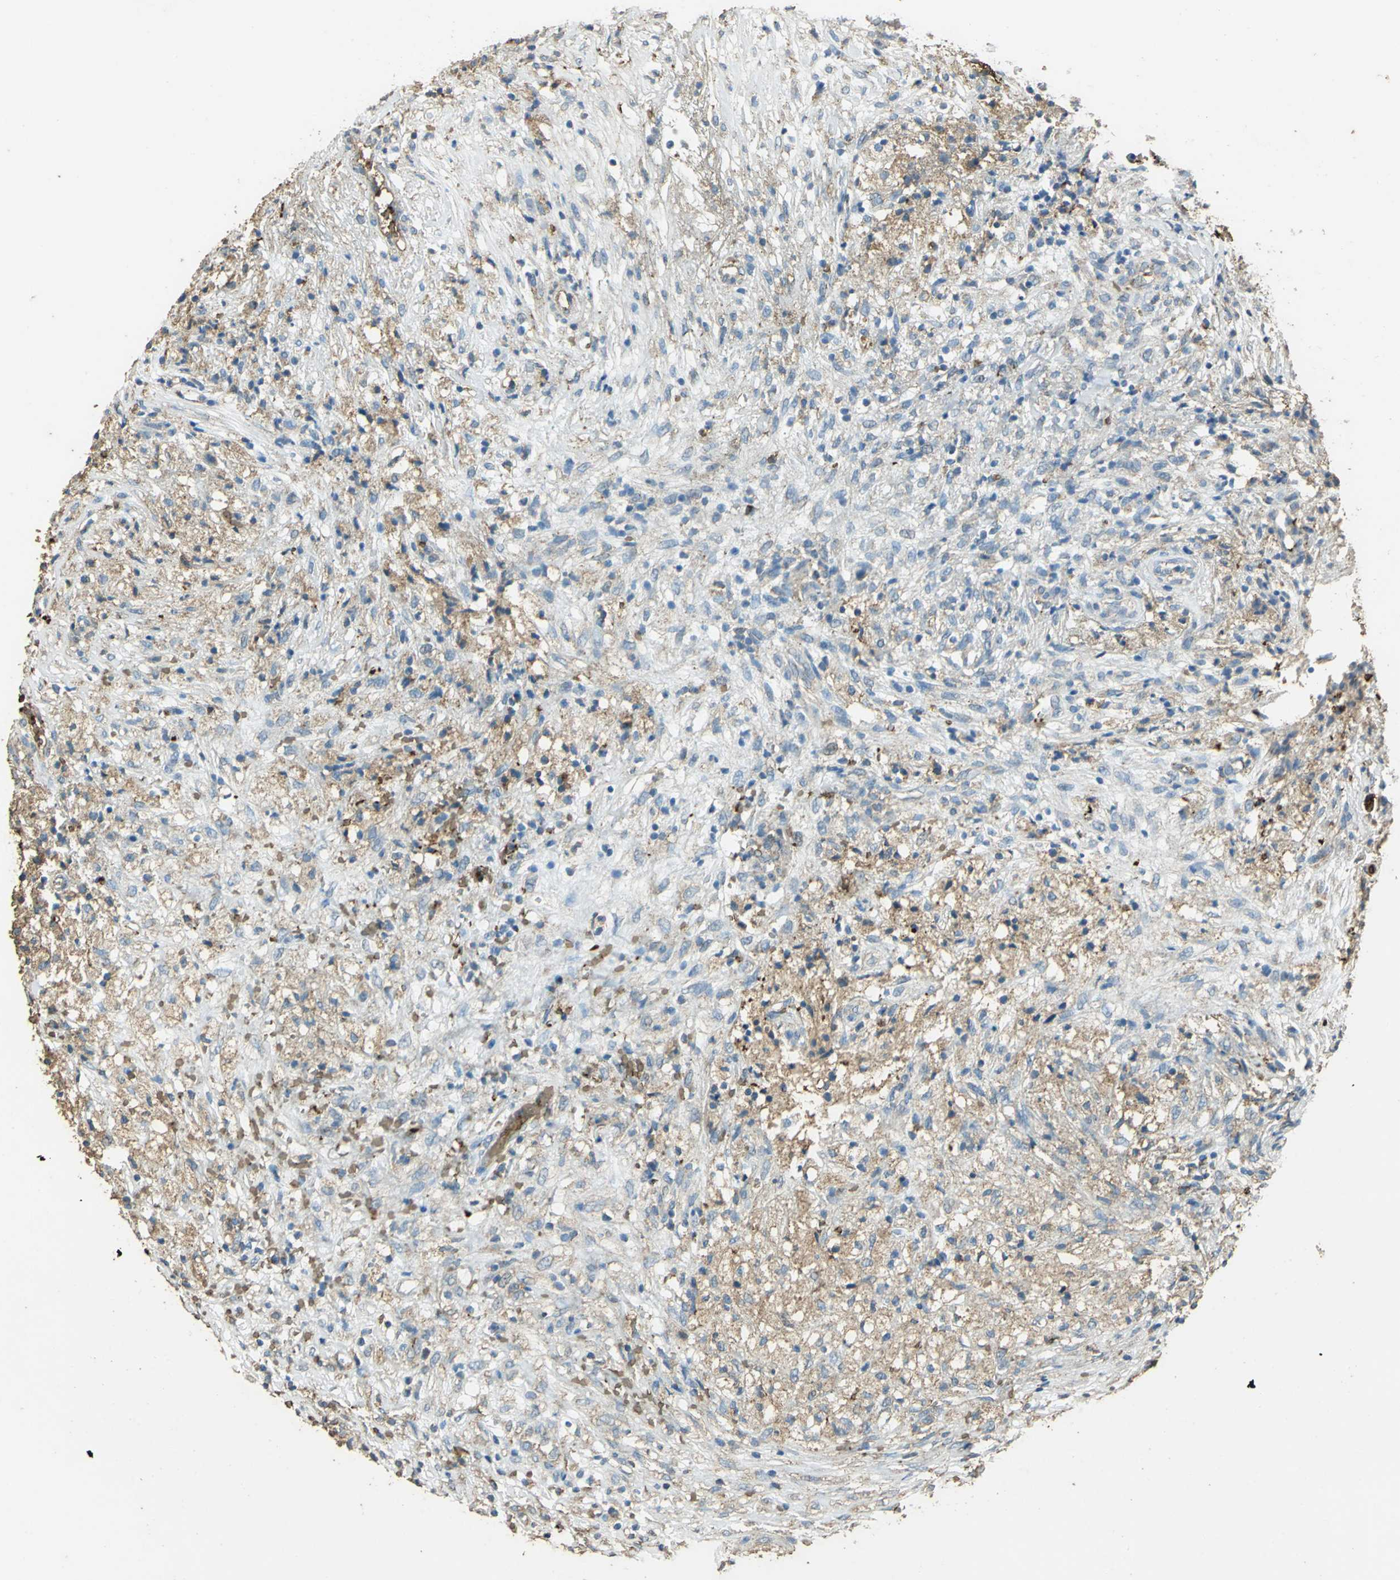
{"staining": {"intensity": "weak", "quantity": "25%-75%", "location": "cytoplasmic/membranous"}, "tissue": "ovarian cancer", "cell_type": "Tumor cells", "image_type": "cancer", "snomed": [{"axis": "morphology", "description": "Carcinoma, endometroid"}, {"axis": "topography", "description": "Ovary"}], "caption": "Immunohistochemical staining of human ovarian cancer displays low levels of weak cytoplasmic/membranous protein staining in approximately 25%-75% of tumor cells.", "gene": "TRAPPC2", "patient": {"sex": "female", "age": 42}}